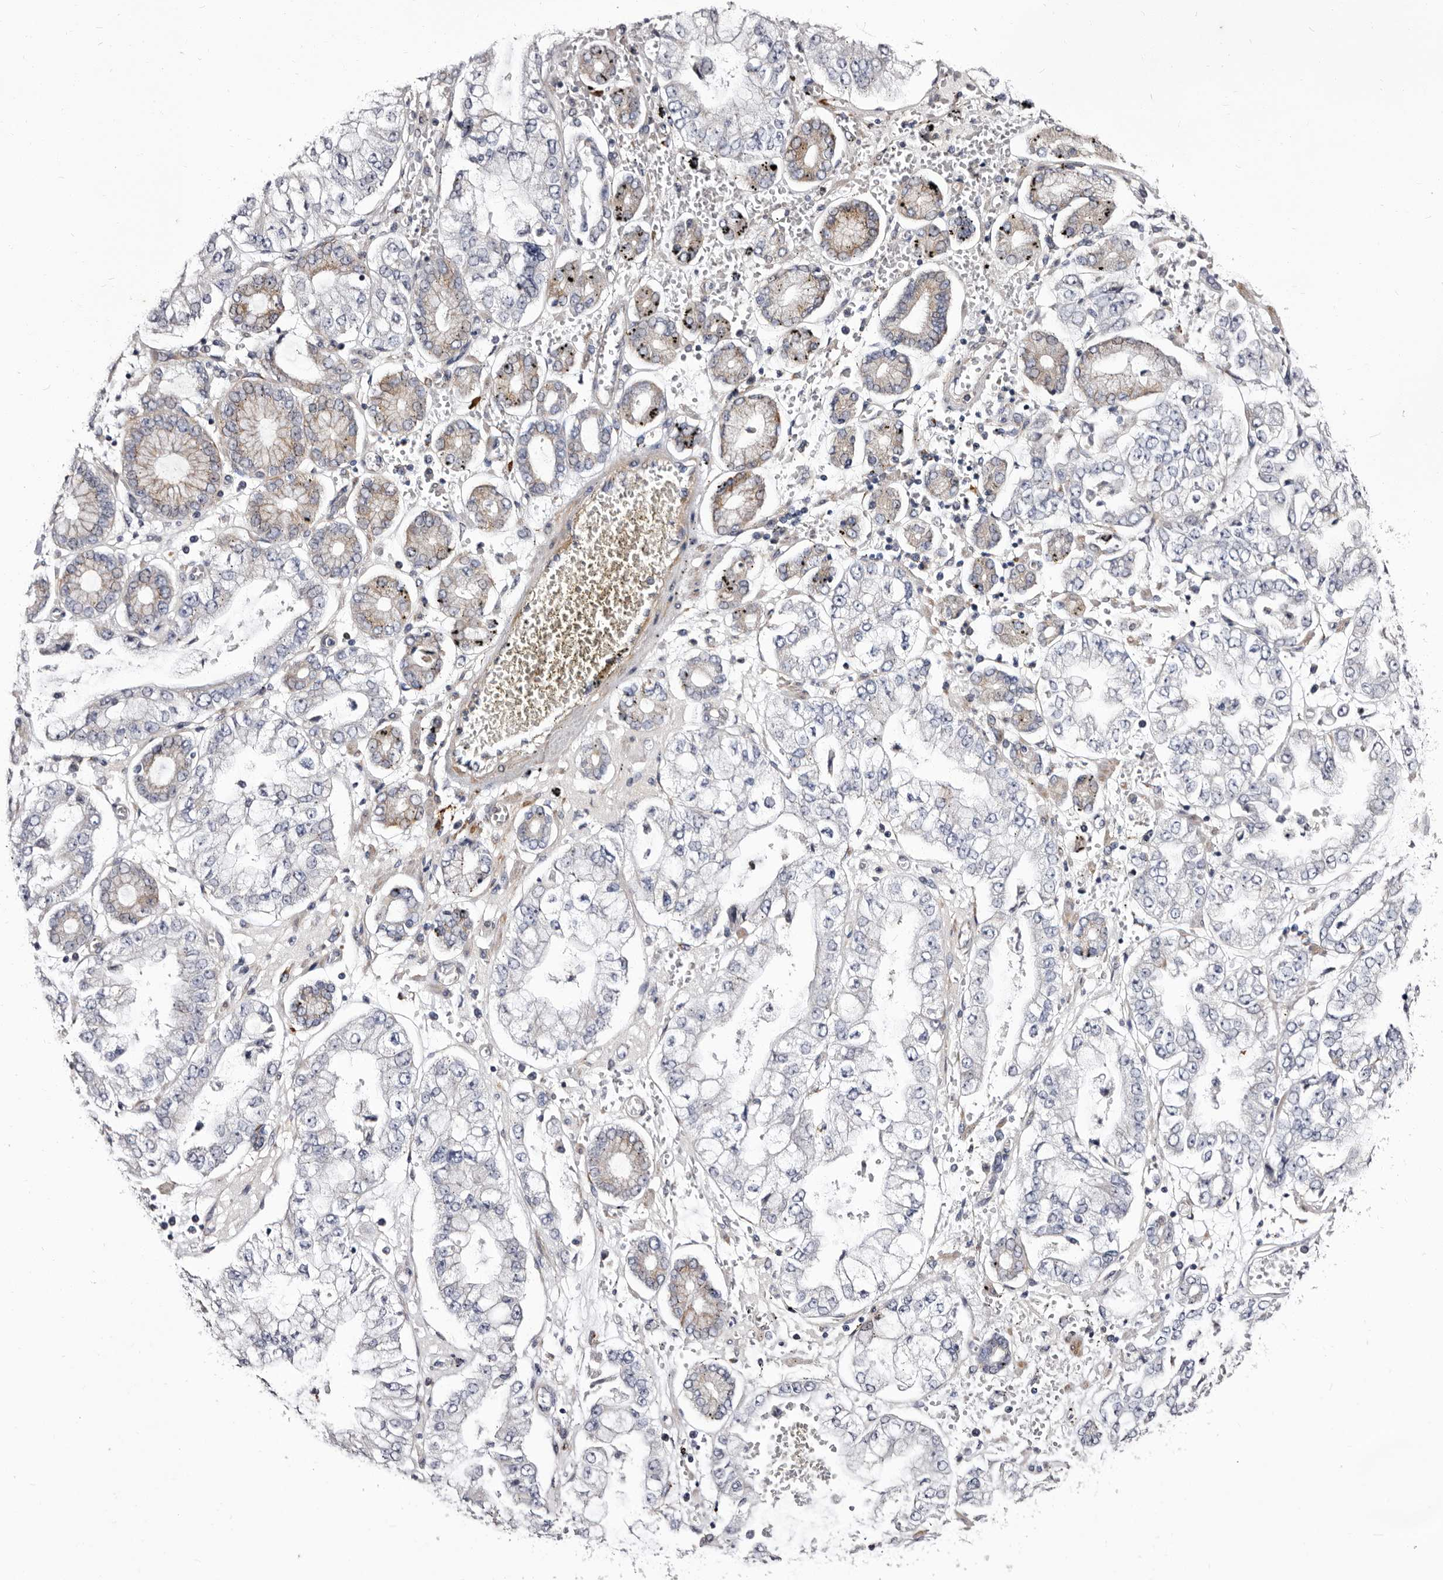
{"staining": {"intensity": "moderate", "quantity": "<25%", "location": "cytoplasmic/membranous"}, "tissue": "stomach cancer", "cell_type": "Tumor cells", "image_type": "cancer", "snomed": [{"axis": "morphology", "description": "Adenocarcinoma, NOS"}, {"axis": "topography", "description": "Stomach"}], "caption": "Immunohistochemistry staining of stomach adenocarcinoma, which reveals low levels of moderate cytoplasmic/membranous staining in about <25% of tumor cells indicating moderate cytoplasmic/membranous protein positivity. The staining was performed using DAB (3,3'-diaminobenzidine) (brown) for protein detection and nuclei were counterstained in hematoxylin (blue).", "gene": "AUNIP", "patient": {"sex": "male", "age": 76}}